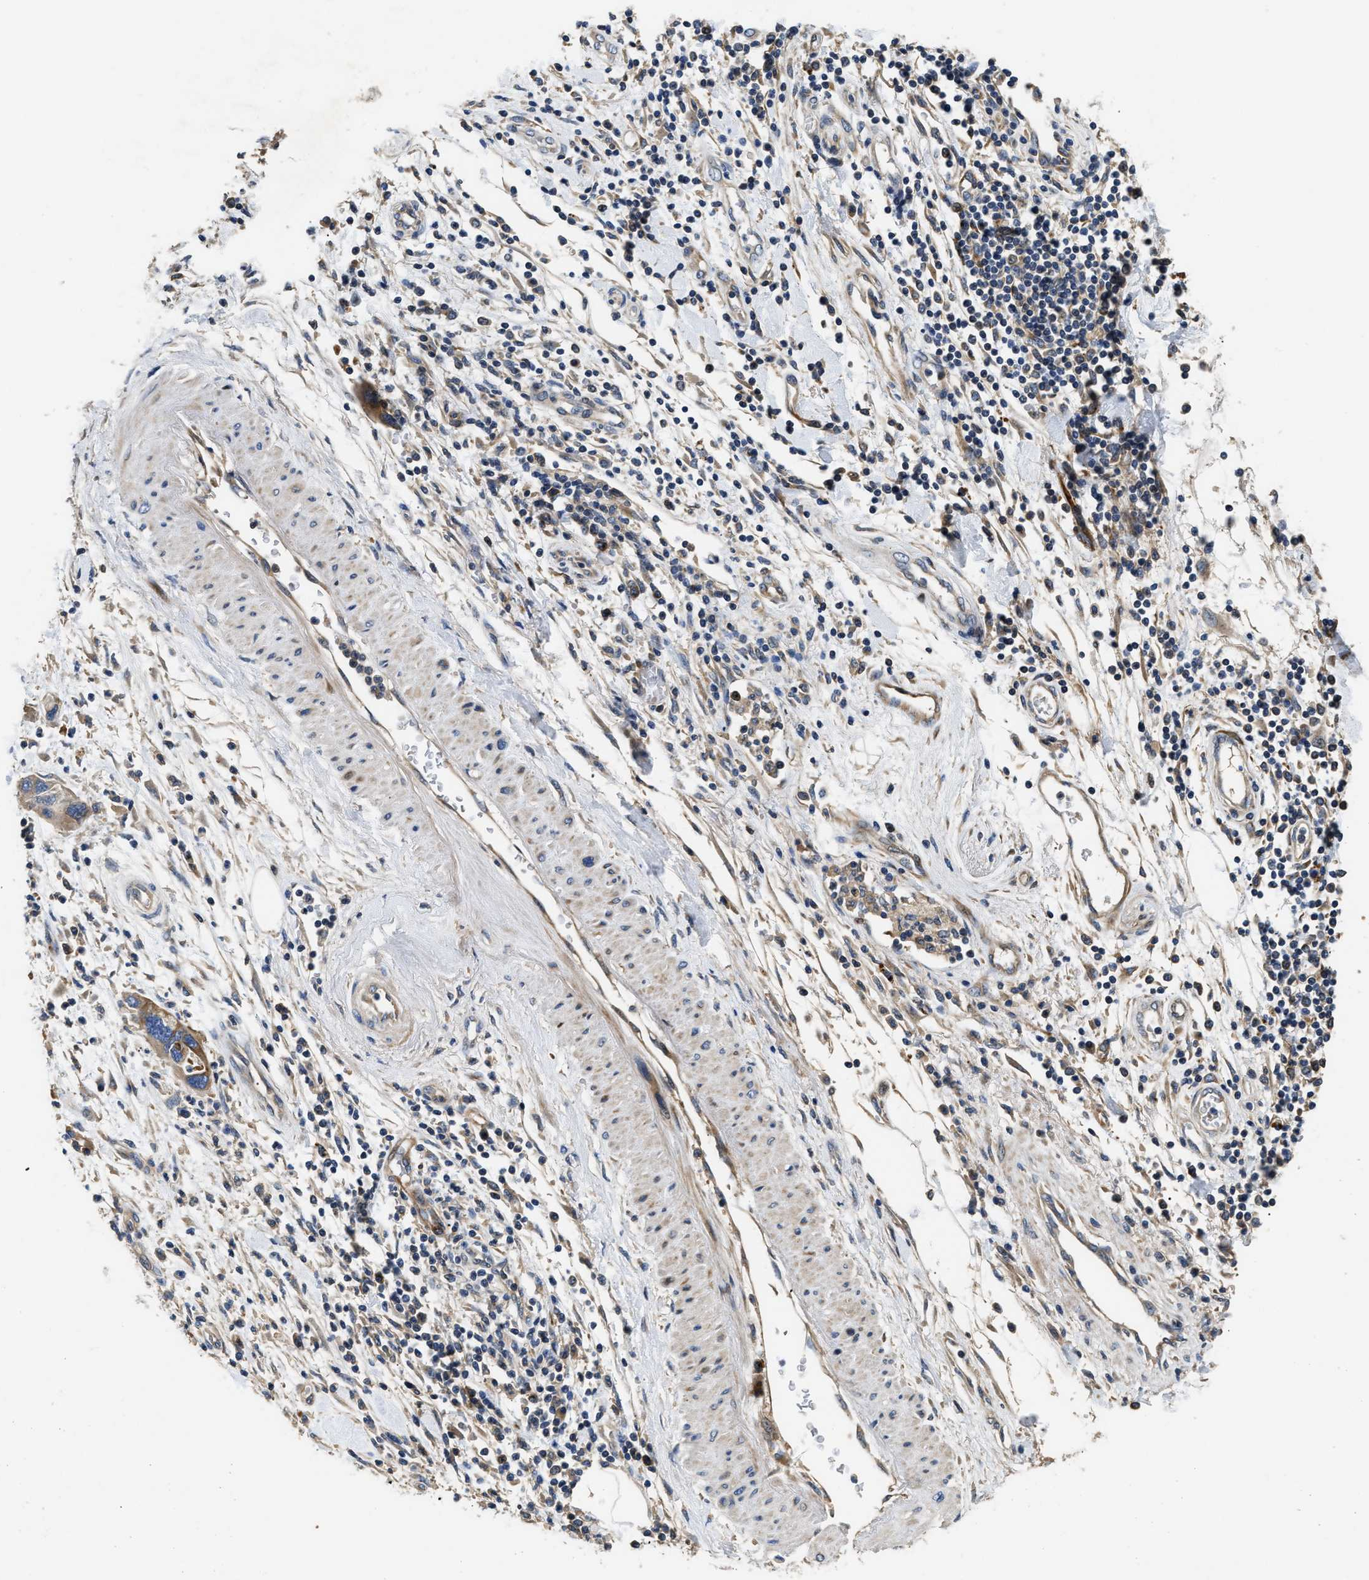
{"staining": {"intensity": "moderate", "quantity": "25%-75%", "location": "cytoplasmic/membranous"}, "tissue": "pancreatic cancer", "cell_type": "Tumor cells", "image_type": "cancer", "snomed": [{"axis": "morphology", "description": "Normal tissue, NOS"}, {"axis": "morphology", "description": "Adenocarcinoma, NOS"}, {"axis": "topography", "description": "Pancreas"}], "caption": "IHC of human adenocarcinoma (pancreatic) demonstrates medium levels of moderate cytoplasmic/membranous positivity in approximately 25%-75% of tumor cells. Using DAB (3,3'-diaminobenzidine) (brown) and hematoxylin (blue) stains, captured at high magnification using brightfield microscopy.", "gene": "IL17RC", "patient": {"sex": "female", "age": 71}}